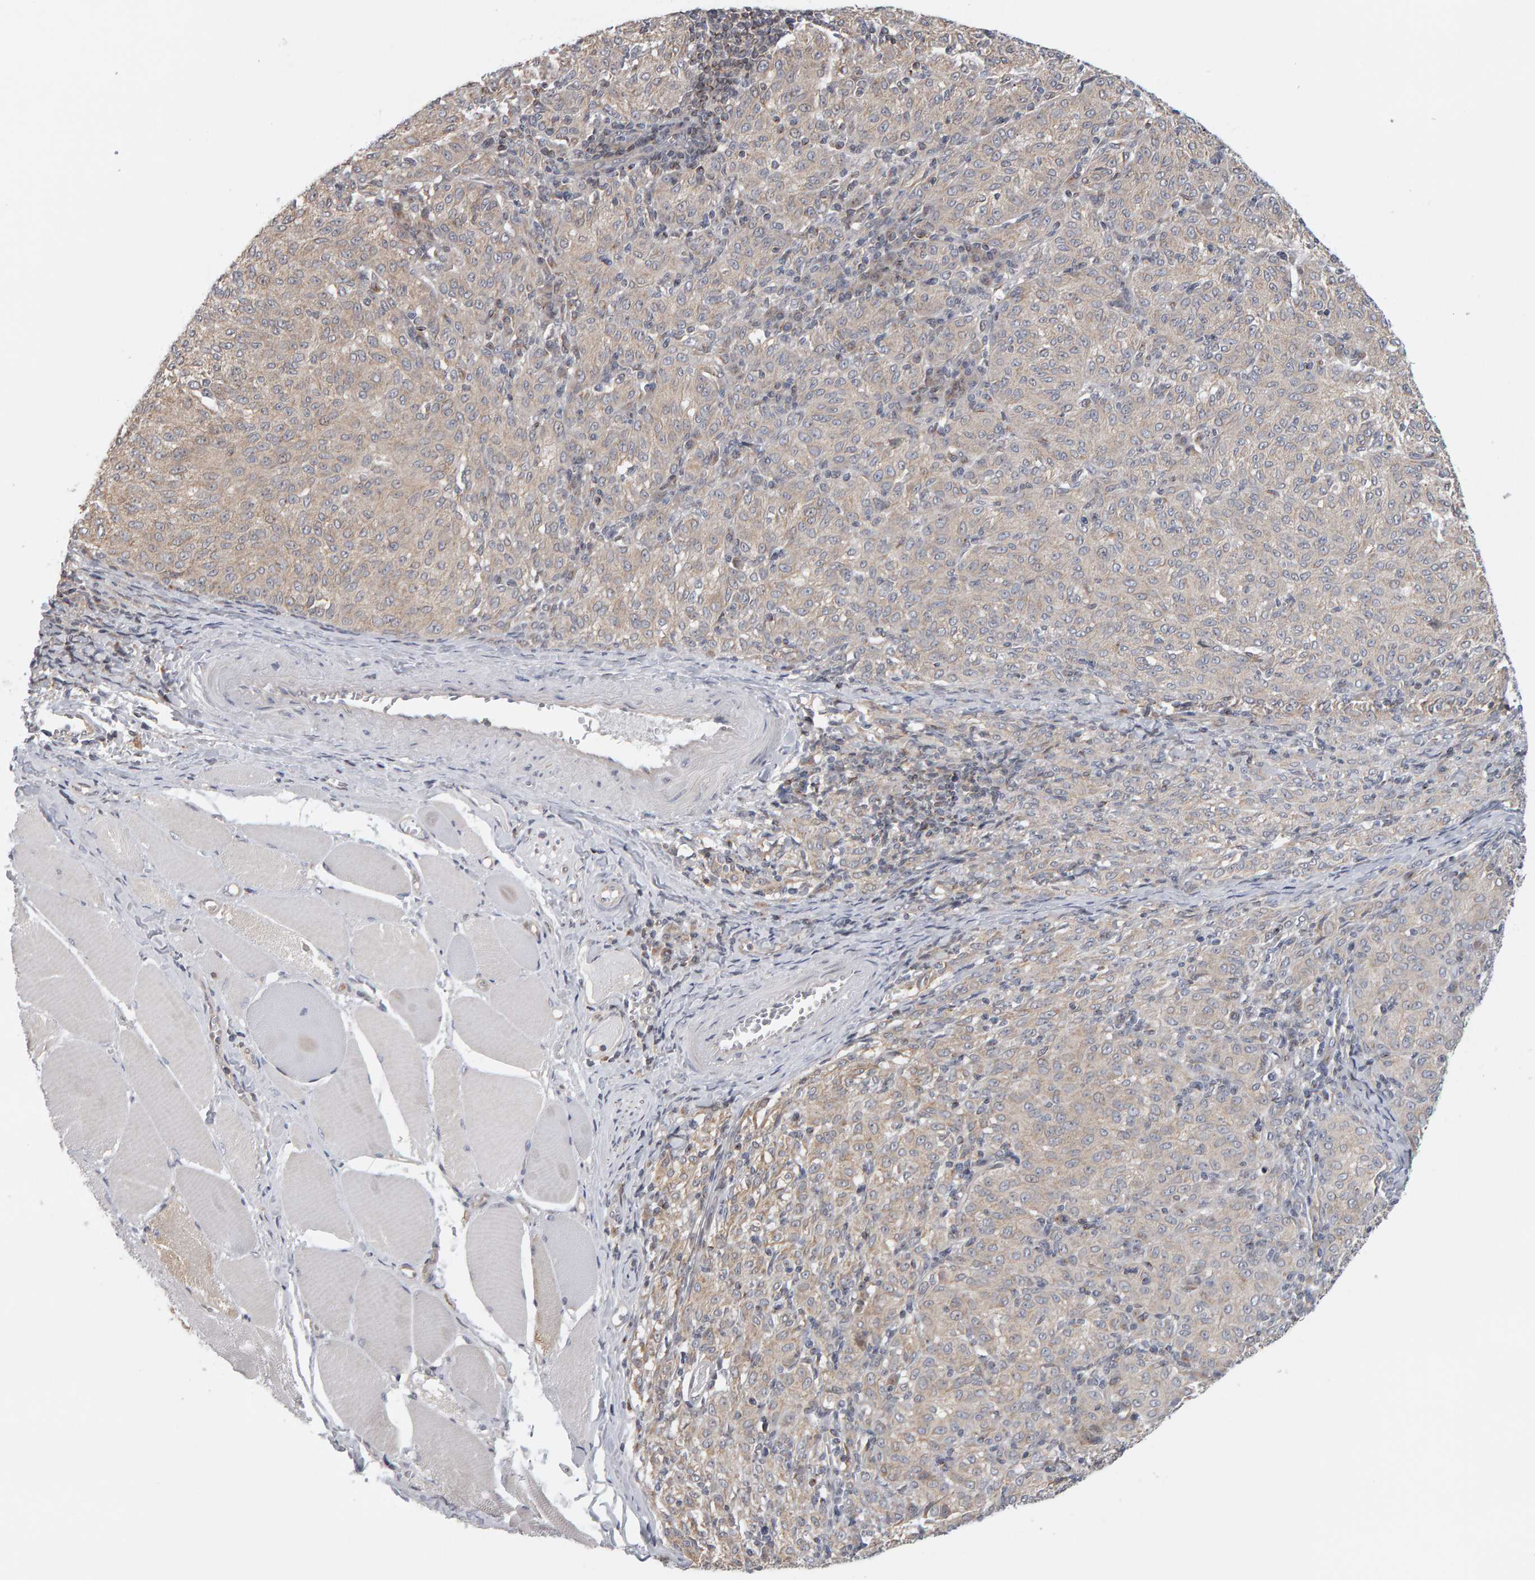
{"staining": {"intensity": "weak", "quantity": "<25%", "location": "cytoplasmic/membranous"}, "tissue": "melanoma", "cell_type": "Tumor cells", "image_type": "cancer", "snomed": [{"axis": "morphology", "description": "Malignant melanoma, NOS"}, {"axis": "topography", "description": "Skin"}], "caption": "DAB (3,3'-diaminobenzidine) immunohistochemical staining of human melanoma exhibits no significant staining in tumor cells.", "gene": "MSRA", "patient": {"sex": "female", "age": 72}}